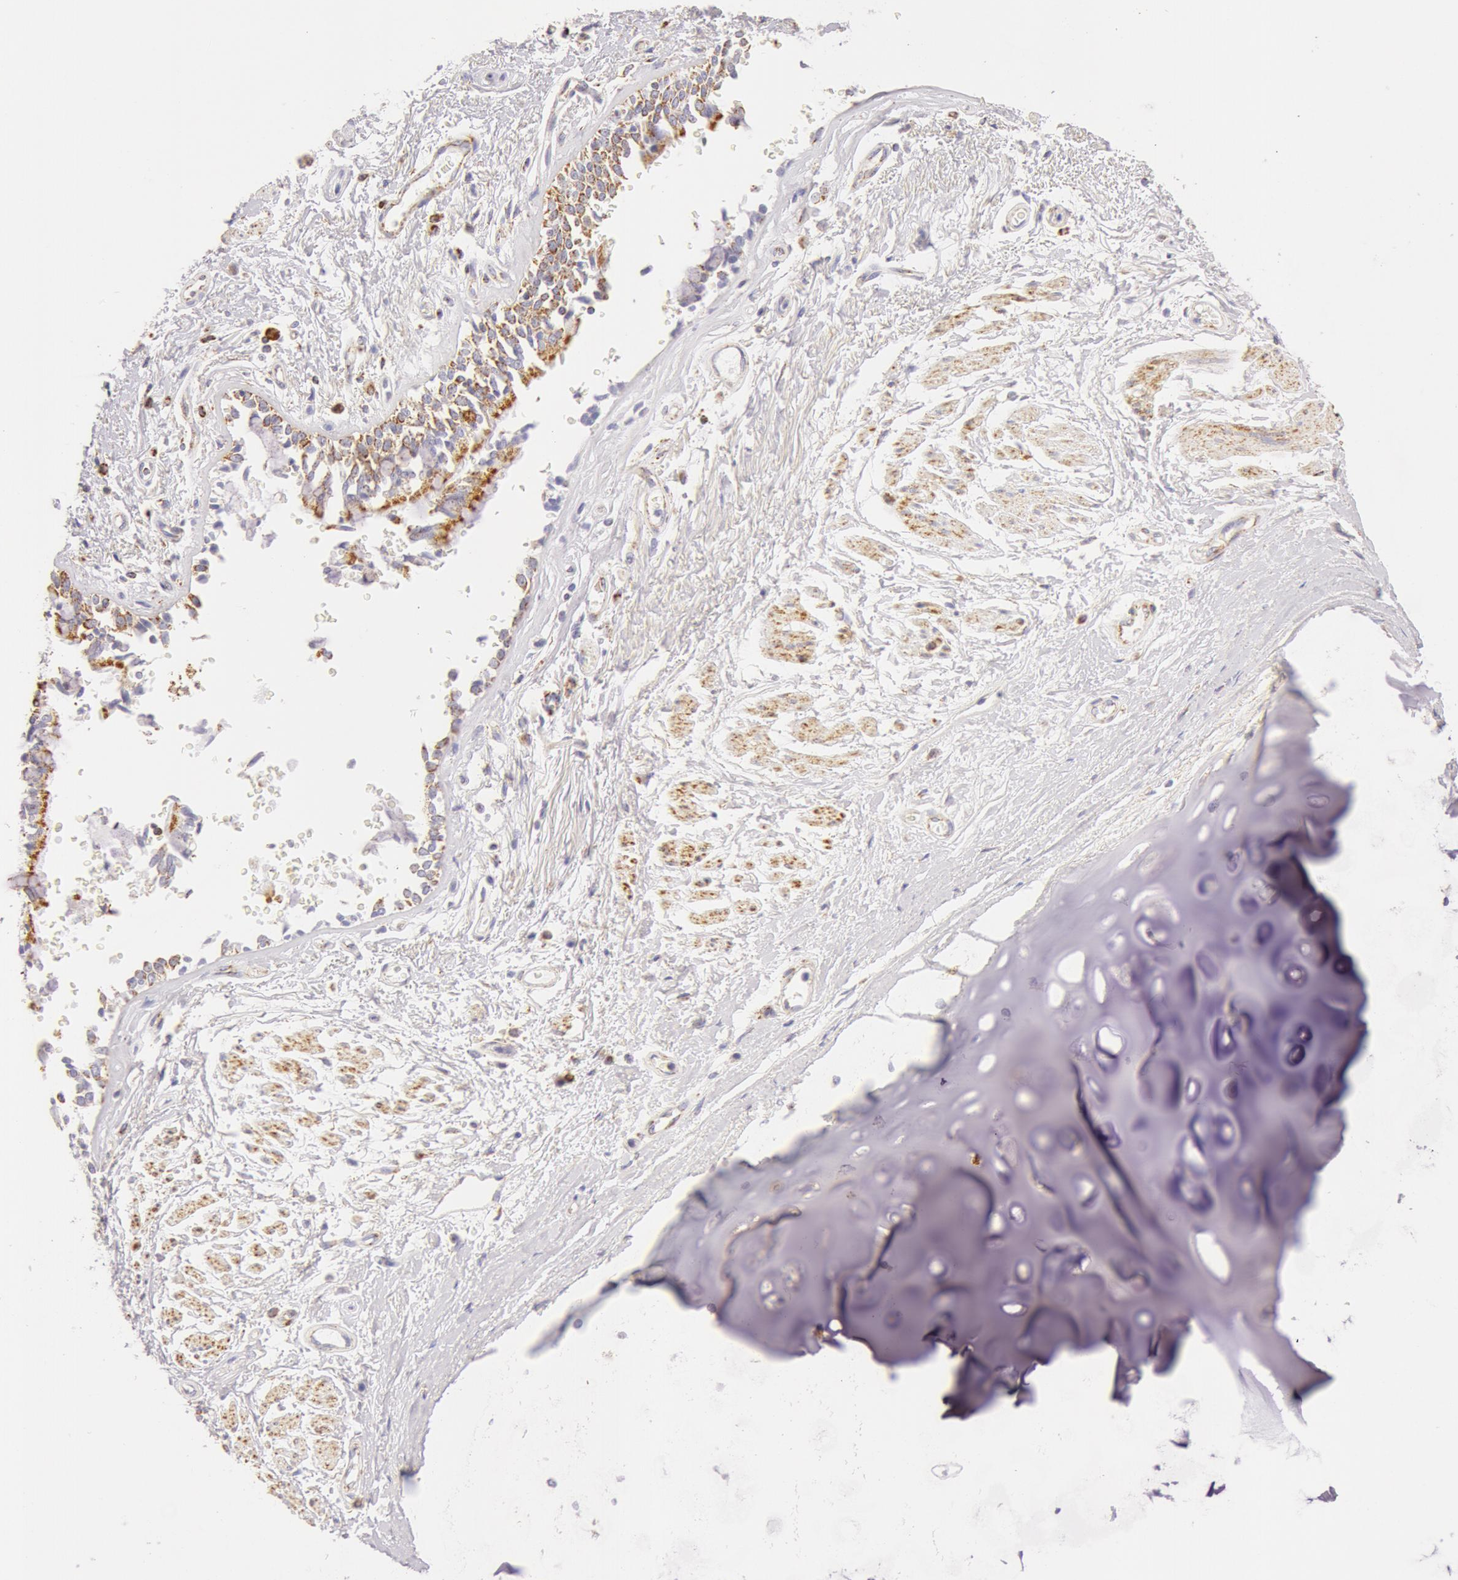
{"staining": {"intensity": "negative", "quantity": "none", "location": "none"}, "tissue": "adipose tissue", "cell_type": "Adipocytes", "image_type": "normal", "snomed": [{"axis": "morphology", "description": "Normal tissue, NOS"}, {"axis": "topography", "description": "Cartilage tissue"}, {"axis": "topography", "description": "Lung"}], "caption": "DAB (3,3'-diaminobenzidine) immunohistochemical staining of normal human adipose tissue displays no significant positivity in adipocytes. (Stains: DAB (3,3'-diaminobenzidine) immunohistochemistry (IHC) with hematoxylin counter stain, Microscopy: brightfield microscopy at high magnification).", "gene": "ATP5F1B", "patient": {"sex": "male", "age": 65}}